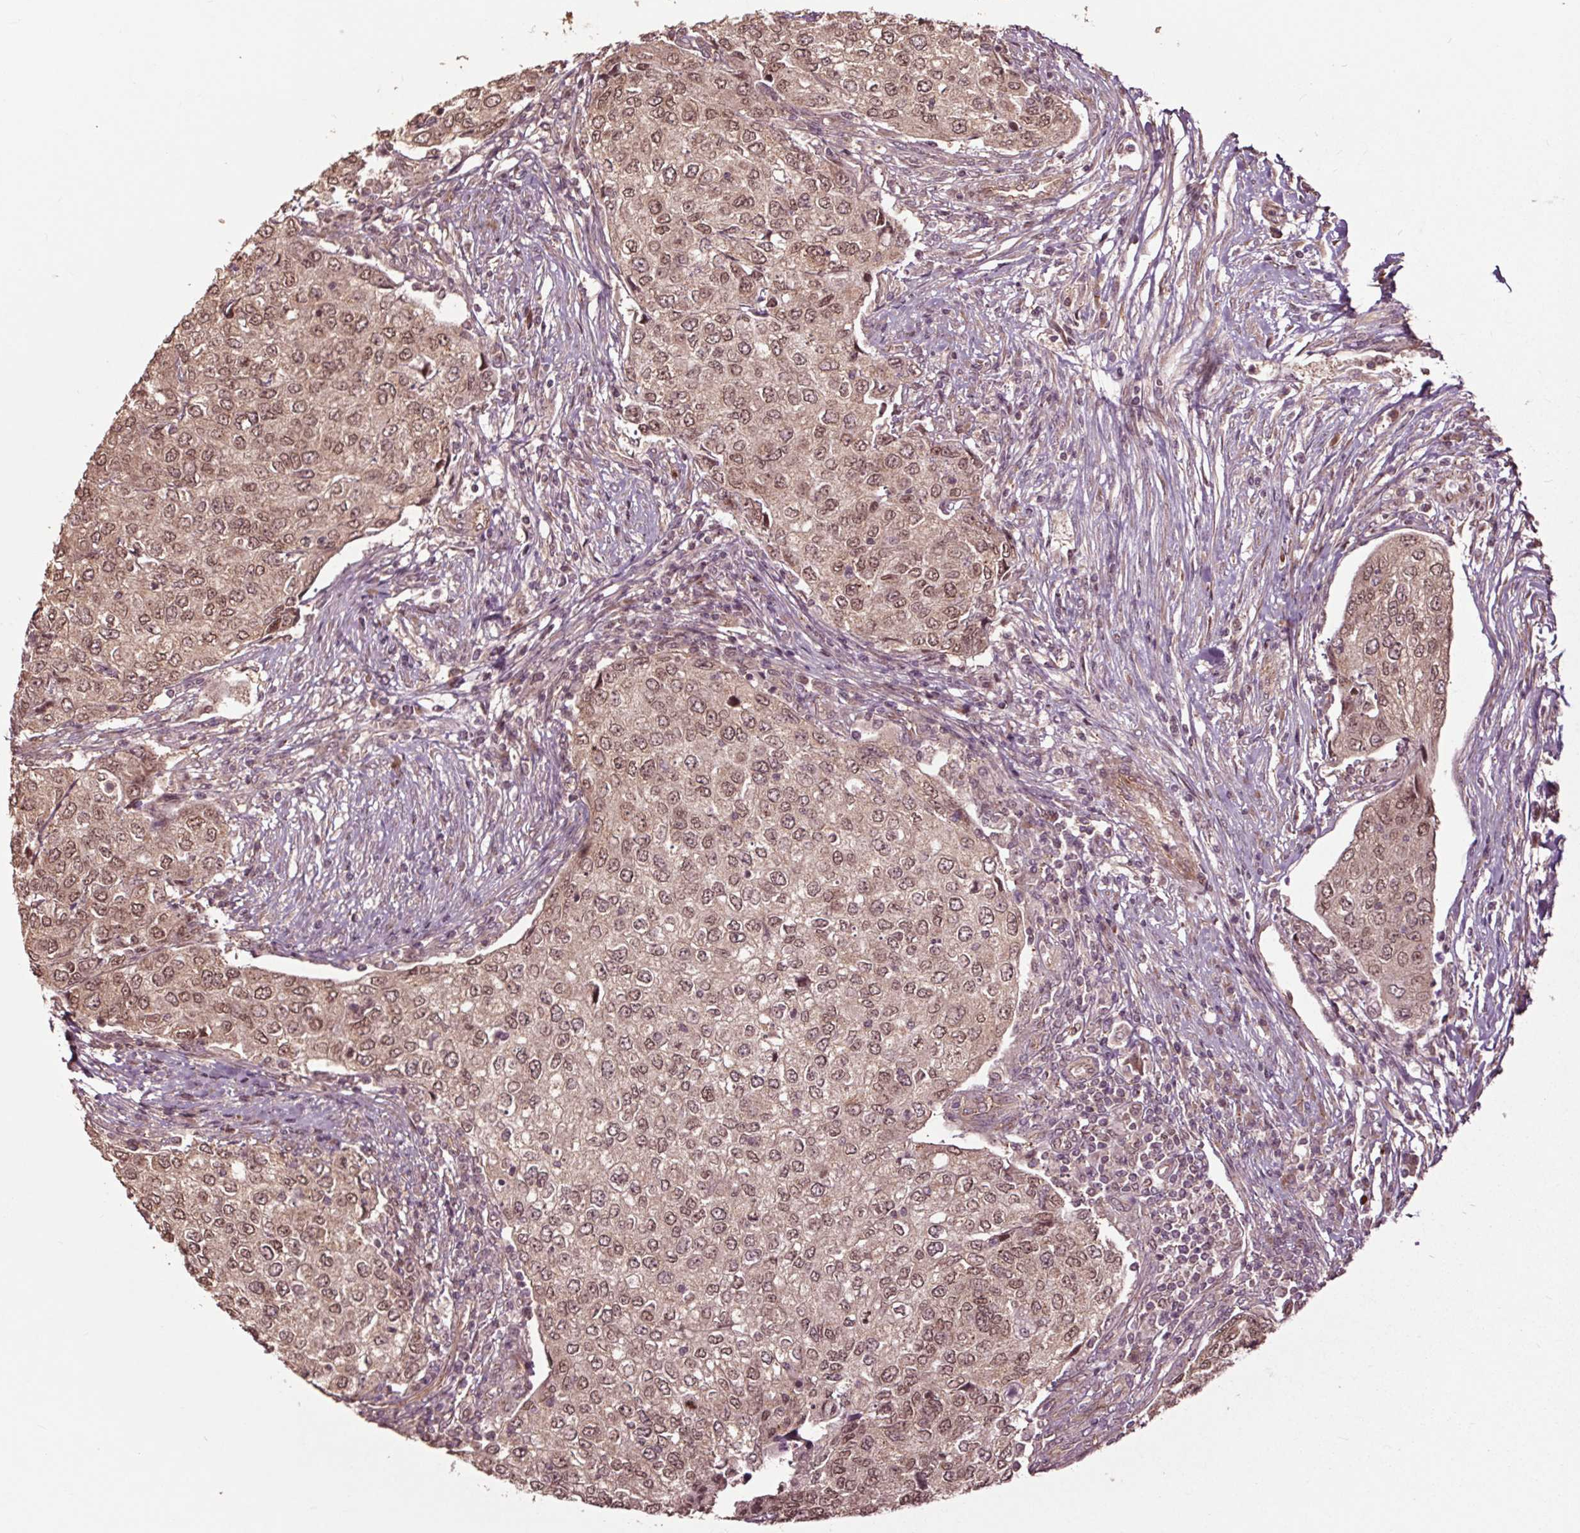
{"staining": {"intensity": "moderate", "quantity": ">75%", "location": "cytoplasmic/membranous,nuclear"}, "tissue": "urothelial cancer", "cell_type": "Tumor cells", "image_type": "cancer", "snomed": [{"axis": "morphology", "description": "Urothelial carcinoma, High grade"}, {"axis": "topography", "description": "Urinary bladder"}], "caption": "A histopathology image of human high-grade urothelial carcinoma stained for a protein exhibits moderate cytoplasmic/membranous and nuclear brown staining in tumor cells.", "gene": "CEP95", "patient": {"sex": "female", "age": 78}}